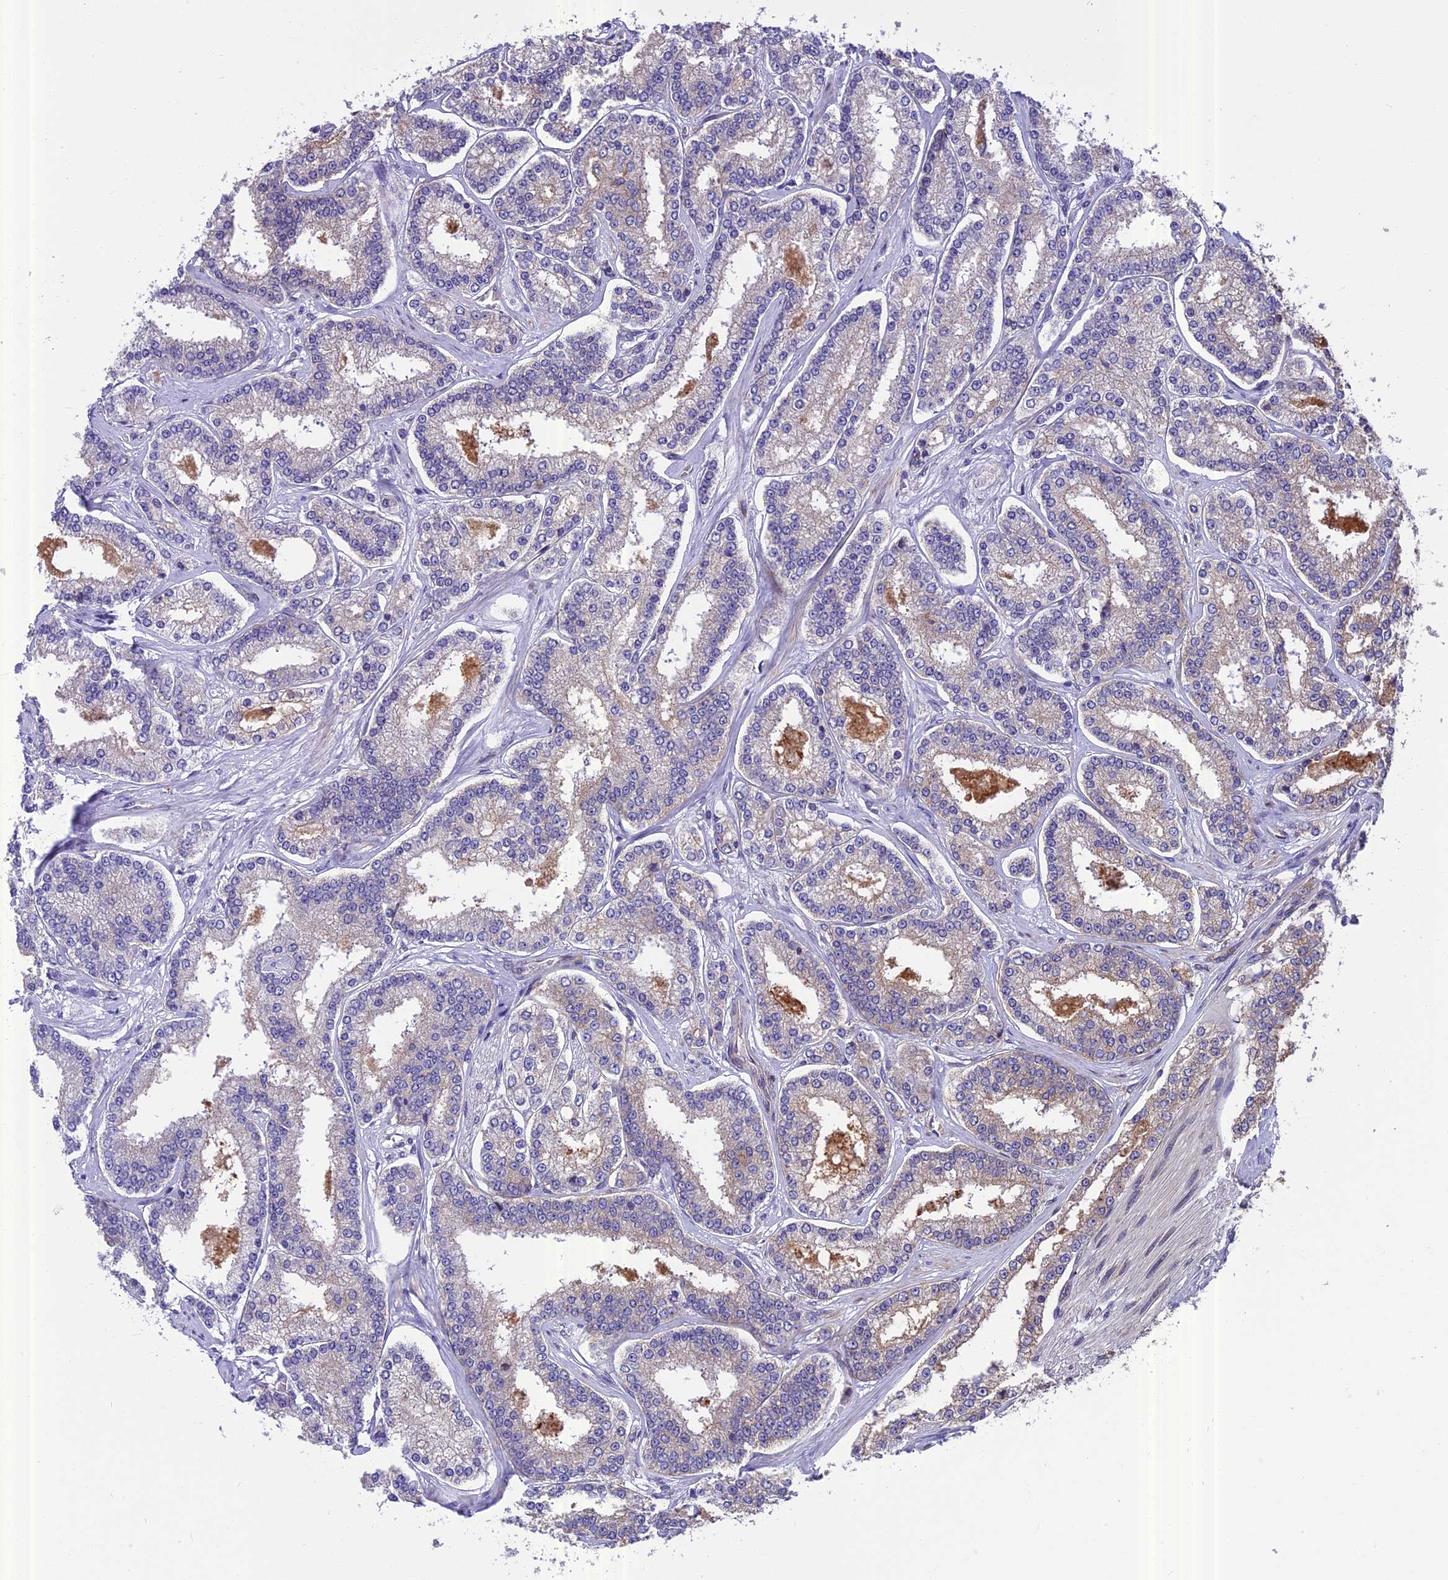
{"staining": {"intensity": "negative", "quantity": "none", "location": "none"}, "tissue": "prostate cancer", "cell_type": "Tumor cells", "image_type": "cancer", "snomed": [{"axis": "morphology", "description": "Normal tissue, NOS"}, {"axis": "morphology", "description": "Adenocarcinoma, High grade"}, {"axis": "topography", "description": "Prostate"}], "caption": "The immunohistochemistry image has no significant staining in tumor cells of adenocarcinoma (high-grade) (prostate) tissue. (DAB (3,3'-diaminobenzidine) immunohistochemistry (IHC) visualized using brightfield microscopy, high magnification).", "gene": "CHMP2A", "patient": {"sex": "male", "age": 83}}